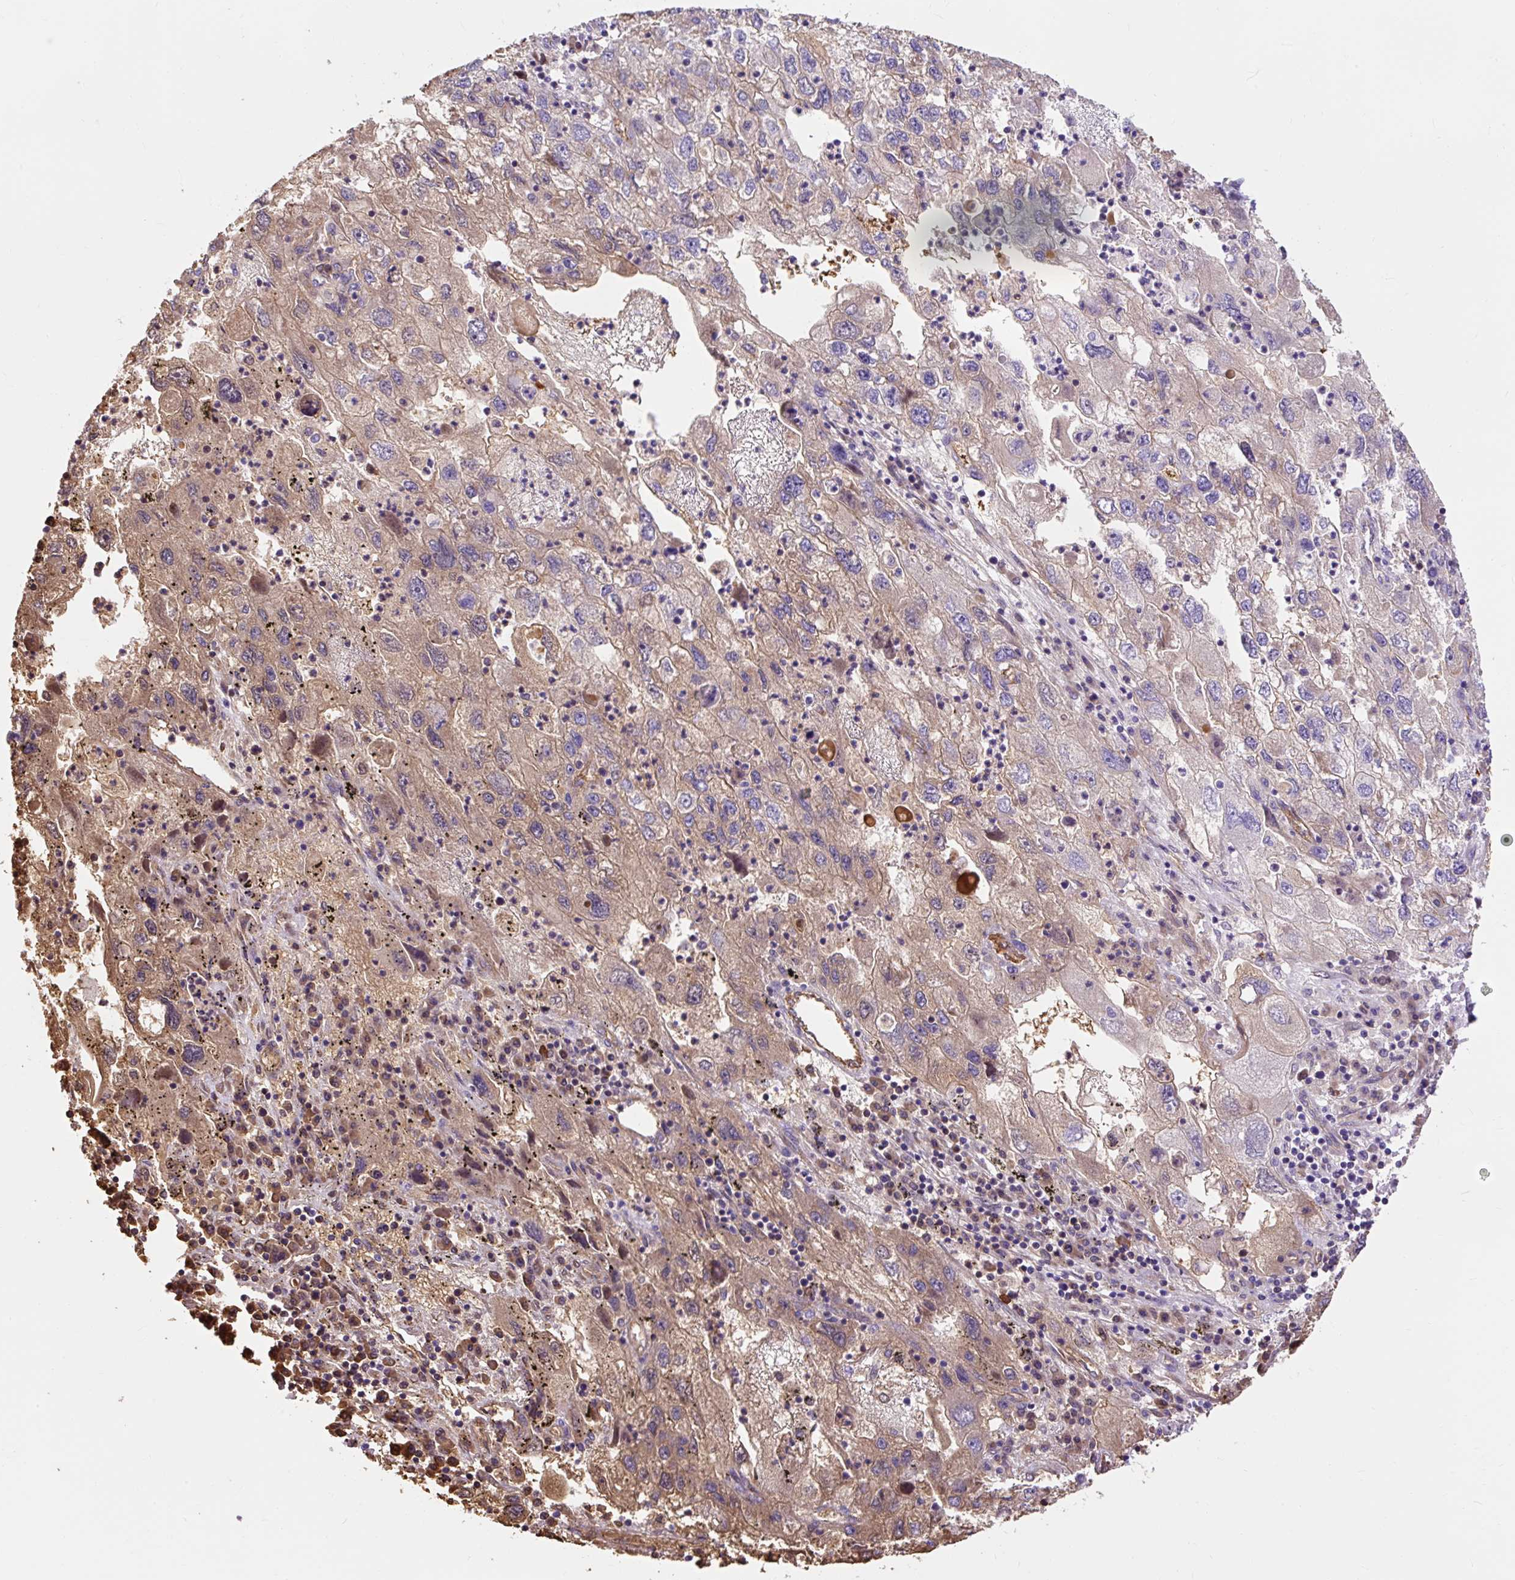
{"staining": {"intensity": "weak", "quantity": "25%-75%", "location": "cytoplasmic/membranous"}, "tissue": "endometrial cancer", "cell_type": "Tumor cells", "image_type": "cancer", "snomed": [{"axis": "morphology", "description": "Adenocarcinoma, NOS"}, {"axis": "topography", "description": "Endometrium"}], "caption": "There is low levels of weak cytoplasmic/membranous positivity in tumor cells of adenocarcinoma (endometrial), as demonstrated by immunohistochemical staining (brown color).", "gene": "HIP1R", "patient": {"sex": "female", "age": 49}}